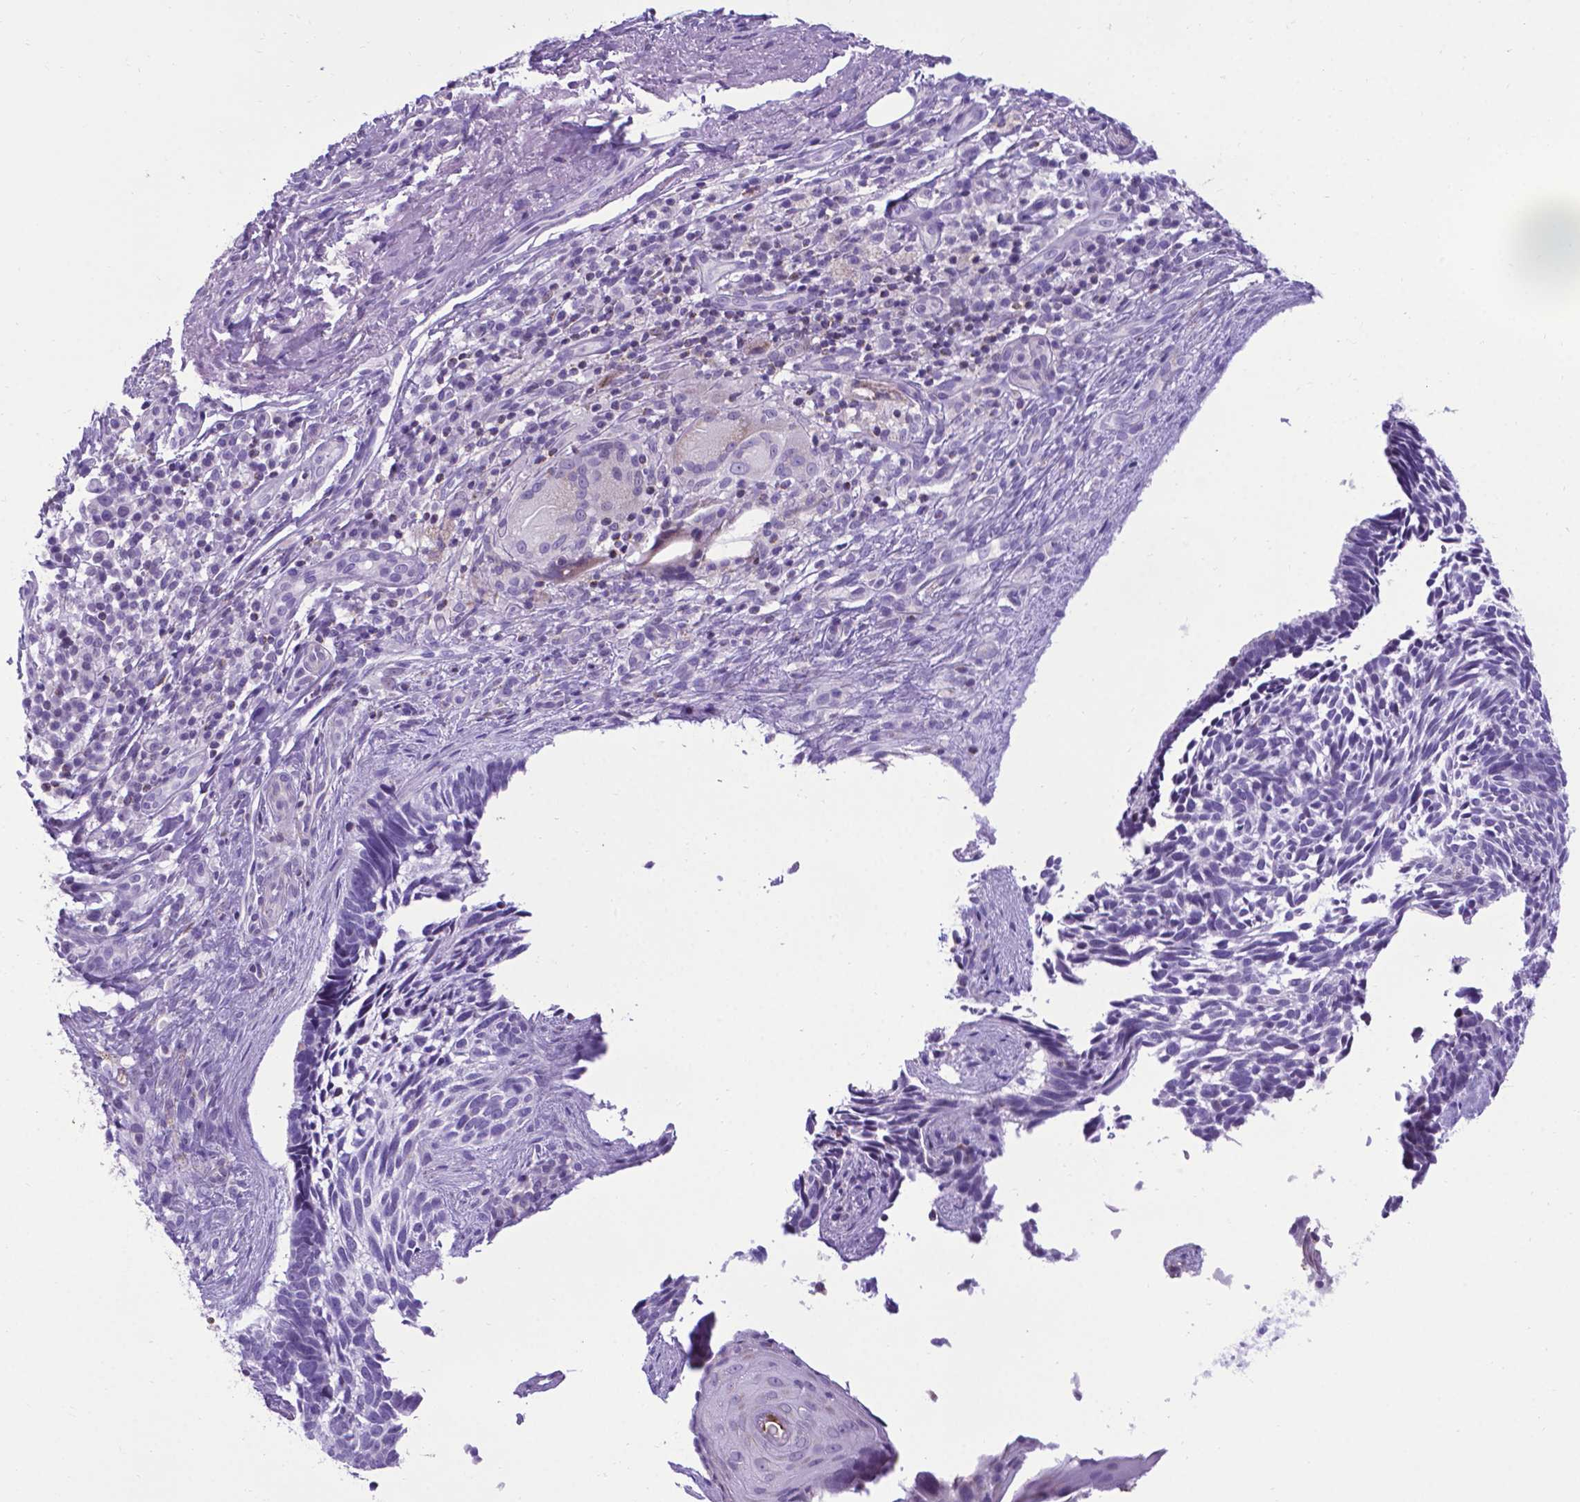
{"staining": {"intensity": "negative", "quantity": "none", "location": "none"}, "tissue": "skin cancer", "cell_type": "Tumor cells", "image_type": "cancer", "snomed": [{"axis": "morphology", "description": "Normal tissue, NOS"}, {"axis": "morphology", "description": "Basal cell carcinoma"}, {"axis": "topography", "description": "Skin"}], "caption": "IHC micrograph of neoplastic tissue: skin cancer stained with DAB (3,3'-diaminobenzidine) reveals no significant protein positivity in tumor cells. The staining is performed using DAB brown chromogen with nuclei counter-stained in using hematoxylin.", "gene": "POU3F3", "patient": {"sex": "male", "age": 68}}